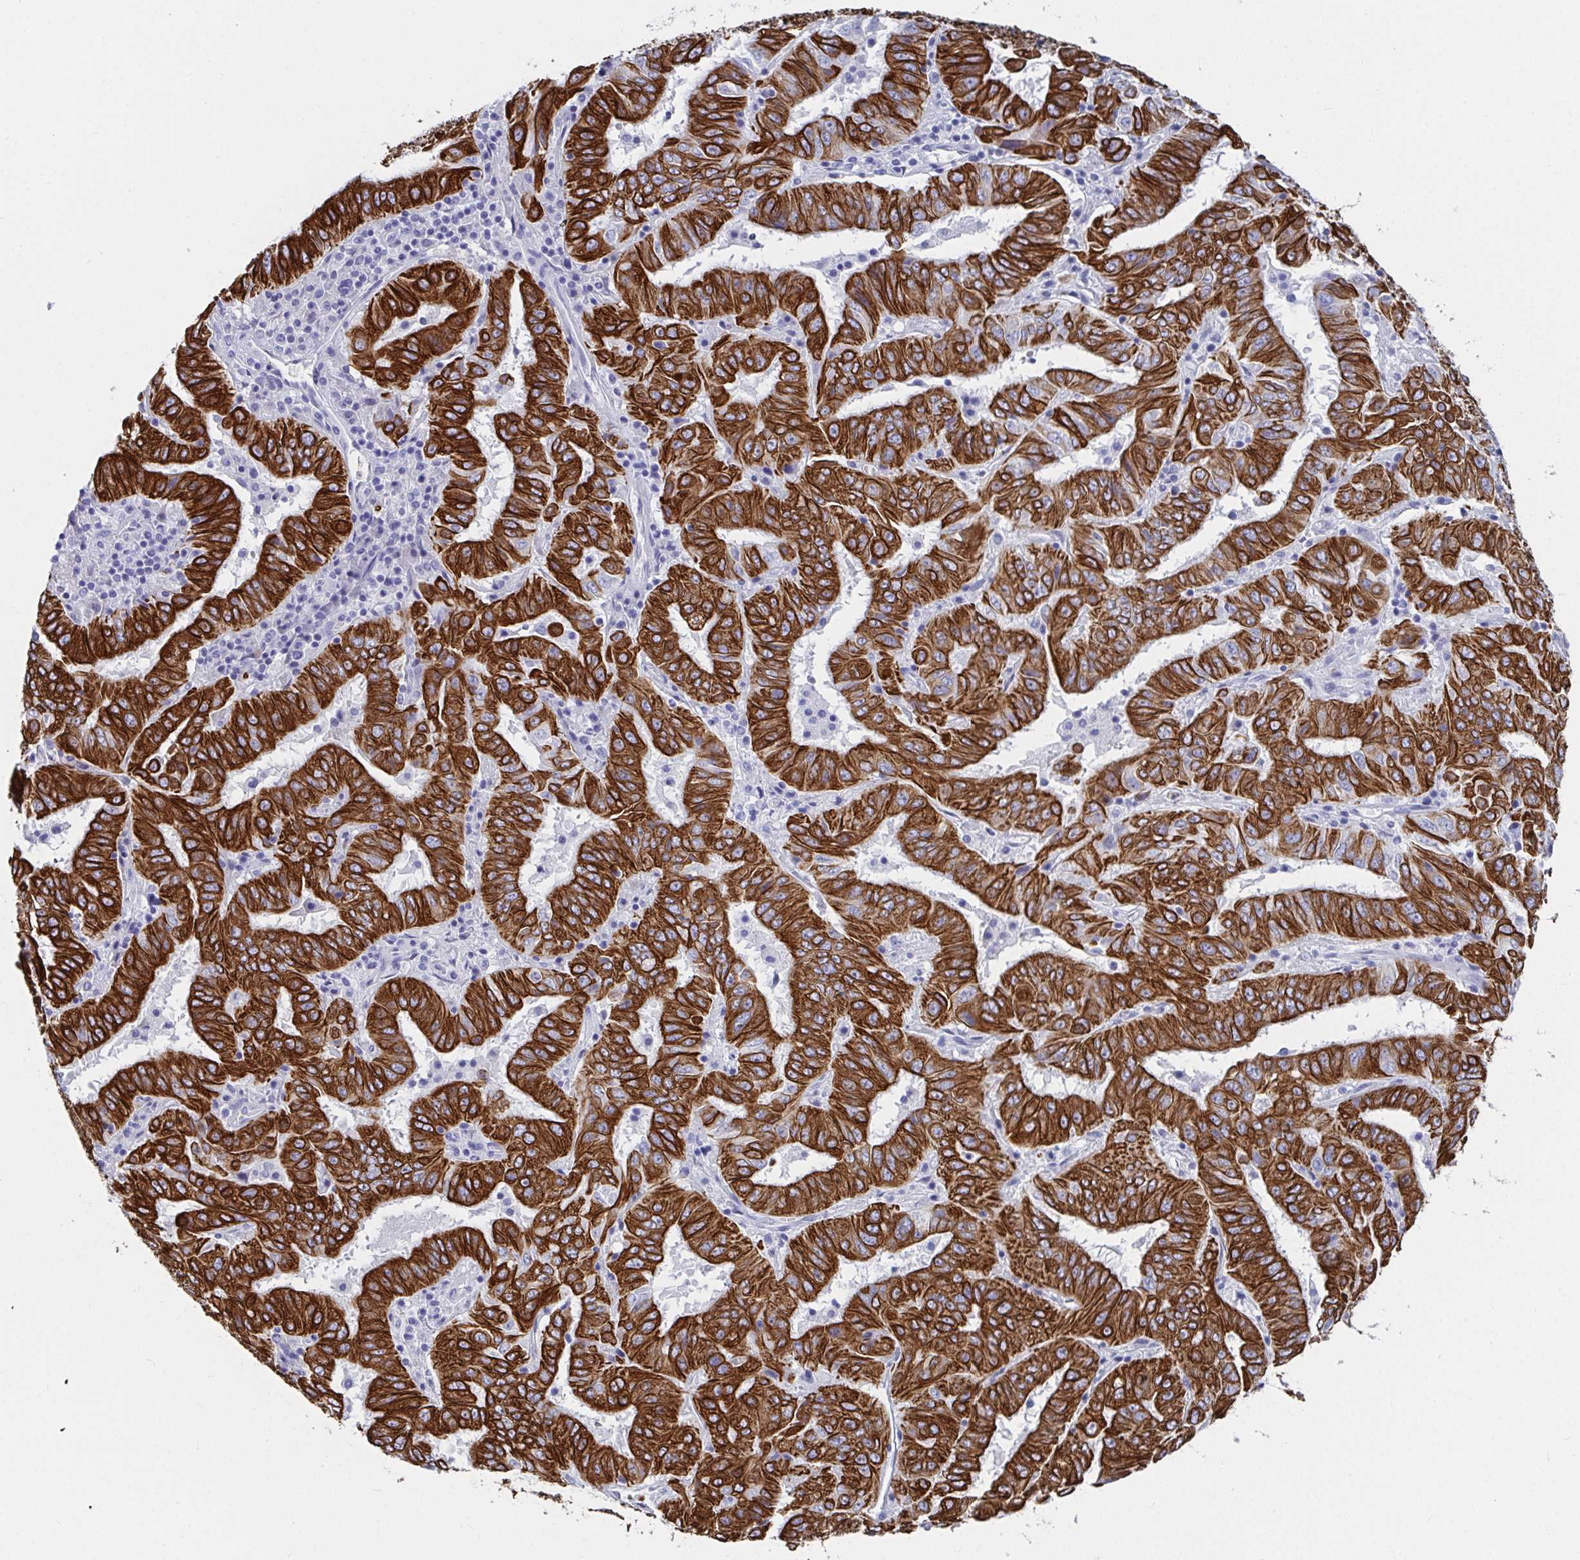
{"staining": {"intensity": "strong", "quantity": ">75%", "location": "cytoplasmic/membranous"}, "tissue": "pancreatic cancer", "cell_type": "Tumor cells", "image_type": "cancer", "snomed": [{"axis": "morphology", "description": "Adenocarcinoma, NOS"}, {"axis": "topography", "description": "Pancreas"}], "caption": "The micrograph exhibits a brown stain indicating the presence of a protein in the cytoplasmic/membranous of tumor cells in adenocarcinoma (pancreatic).", "gene": "CLDN8", "patient": {"sex": "male", "age": 63}}